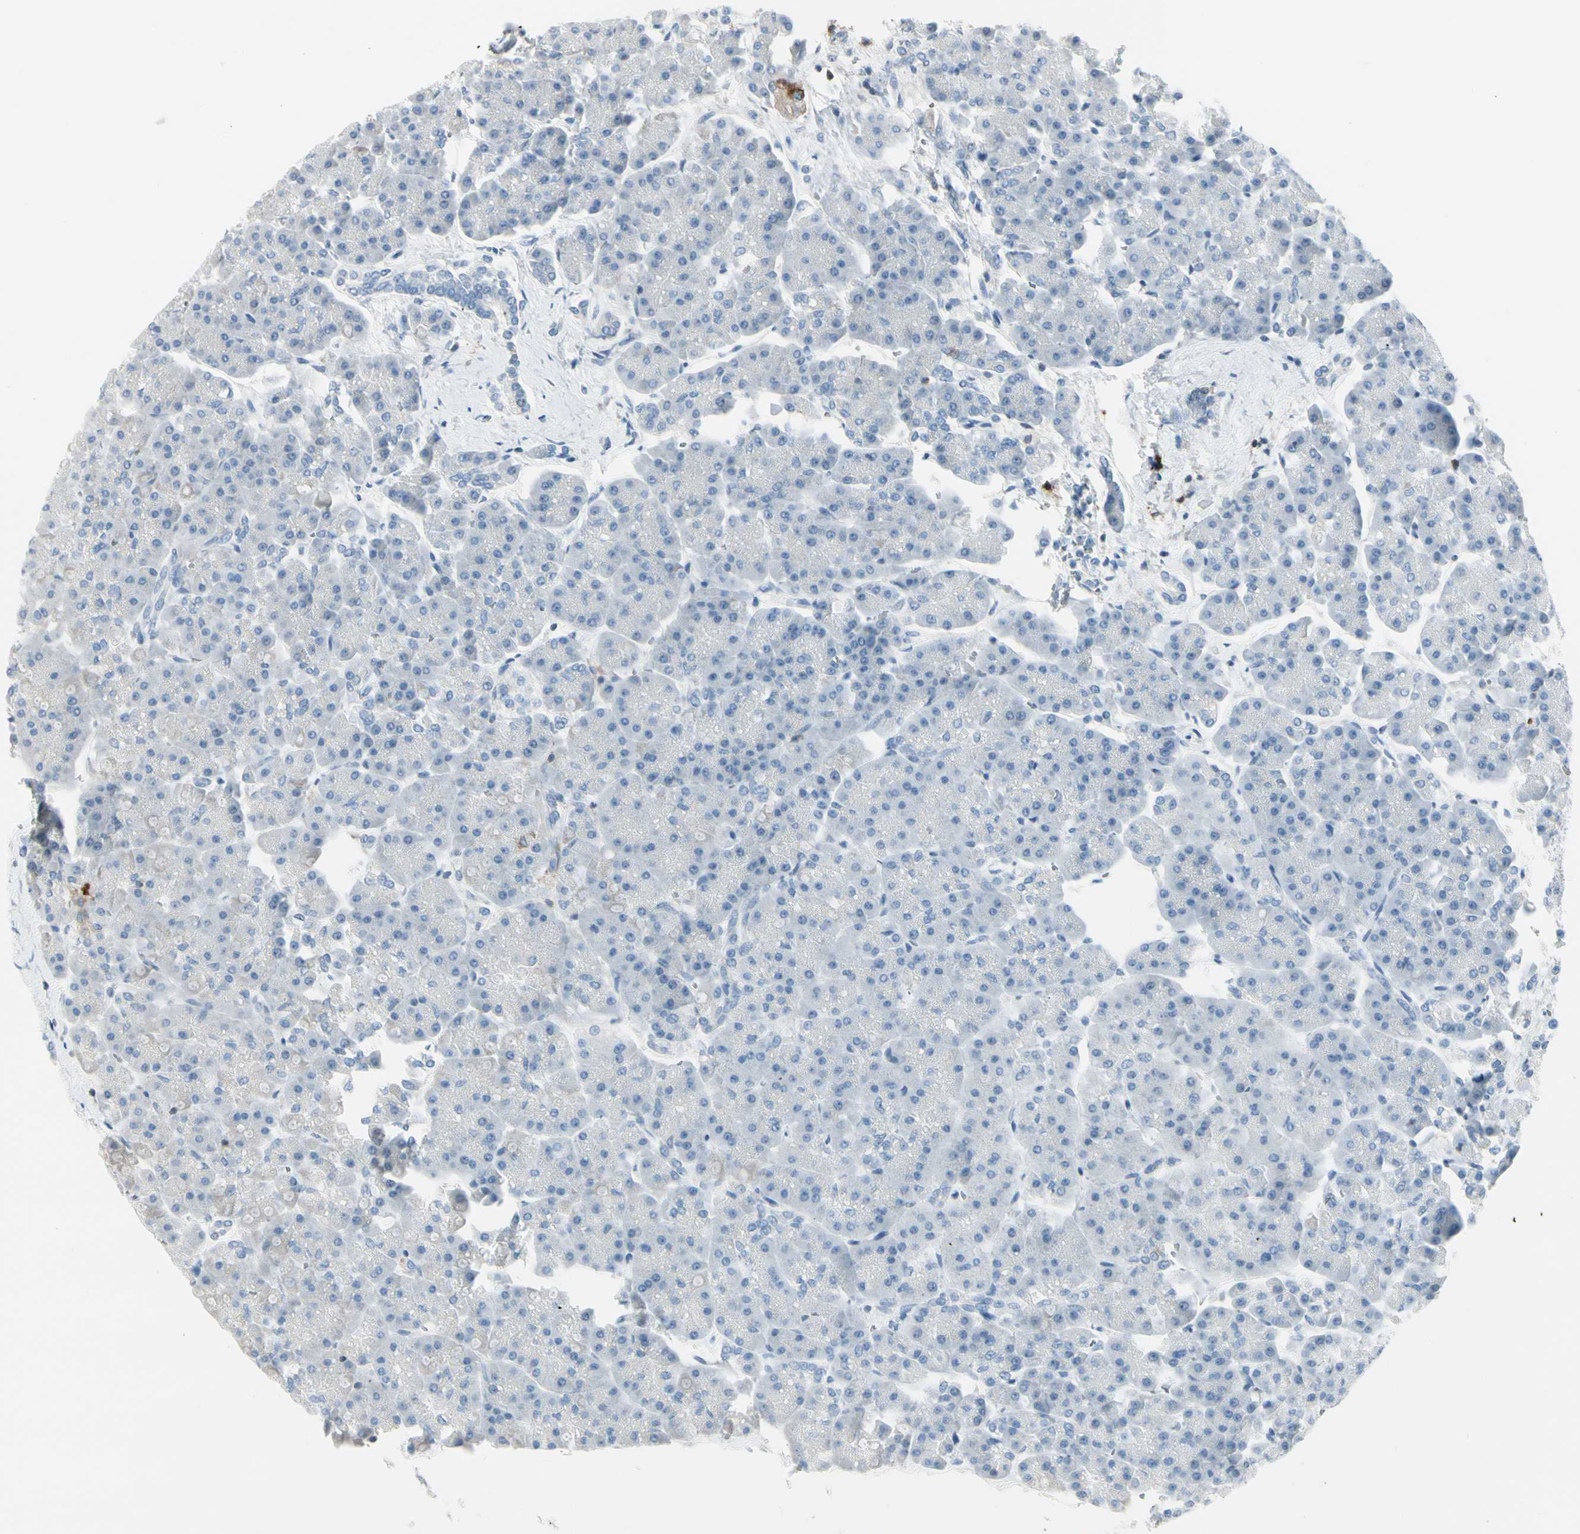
{"staining": {"intensity": "negative", "quantity": "none", "location": "none"}, "tissue": "pancreas", "cell_type": "Exocrine glandular cells", "image_type": "normal", "snomed": [{"axis": "morphology", "description": "Normal tissue, NOS"}, {"axis": "topography", "description": "Pancreas"}], "caption": "This image is of unremarkable pancreas stained with IHC to label a protein in brown with the nuclei are counter-stained blue. There is no expression in exocrine glandular cells.", "gene": "TRAF1", "patient": {"sex": "female", "age": 70}}